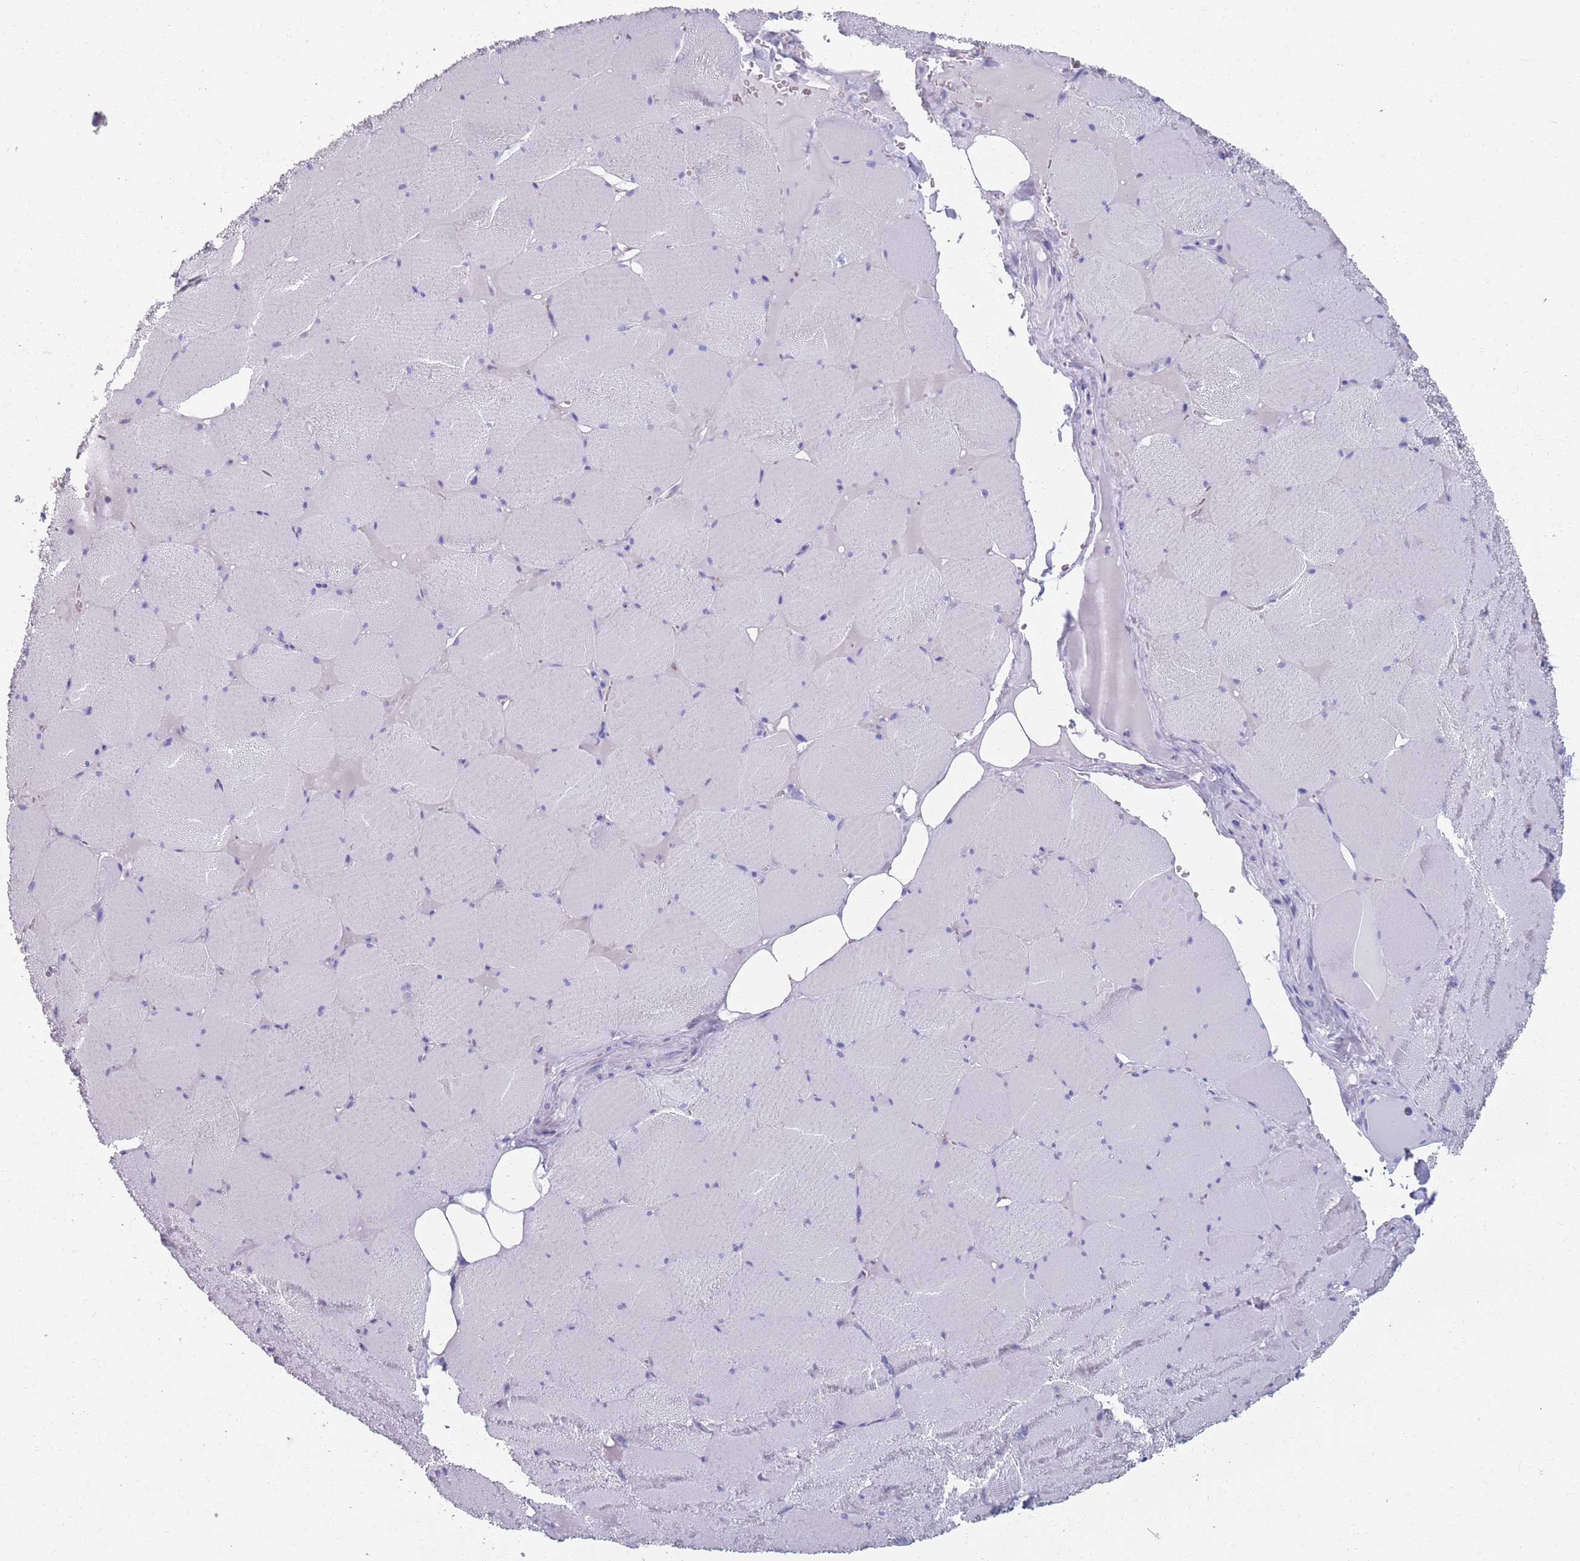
{"staining": {"intensity": "negative", "quantity": "none", "location": "none"}, "tissue": "skeletal muscle", "cell_type": "Myocytes", "image_type": "normal", "snomed": [{"axis": "morphology", "description": "Normal tissue, NOS"}, {"axis": "topography", "description": "Skeletal muscle"}, {"axis": "topography", "description": "Head-Neck"}], "caption": "There is no significant positivity in myocytes of skeletal muscle. (Brightfield microscopy of DAB (3,3'-diaminobenzidine) immunohistochemistry (IHC) at high magnification).", "gene": "PLOD1", "patient": {"sex": "male", "age": 66}}